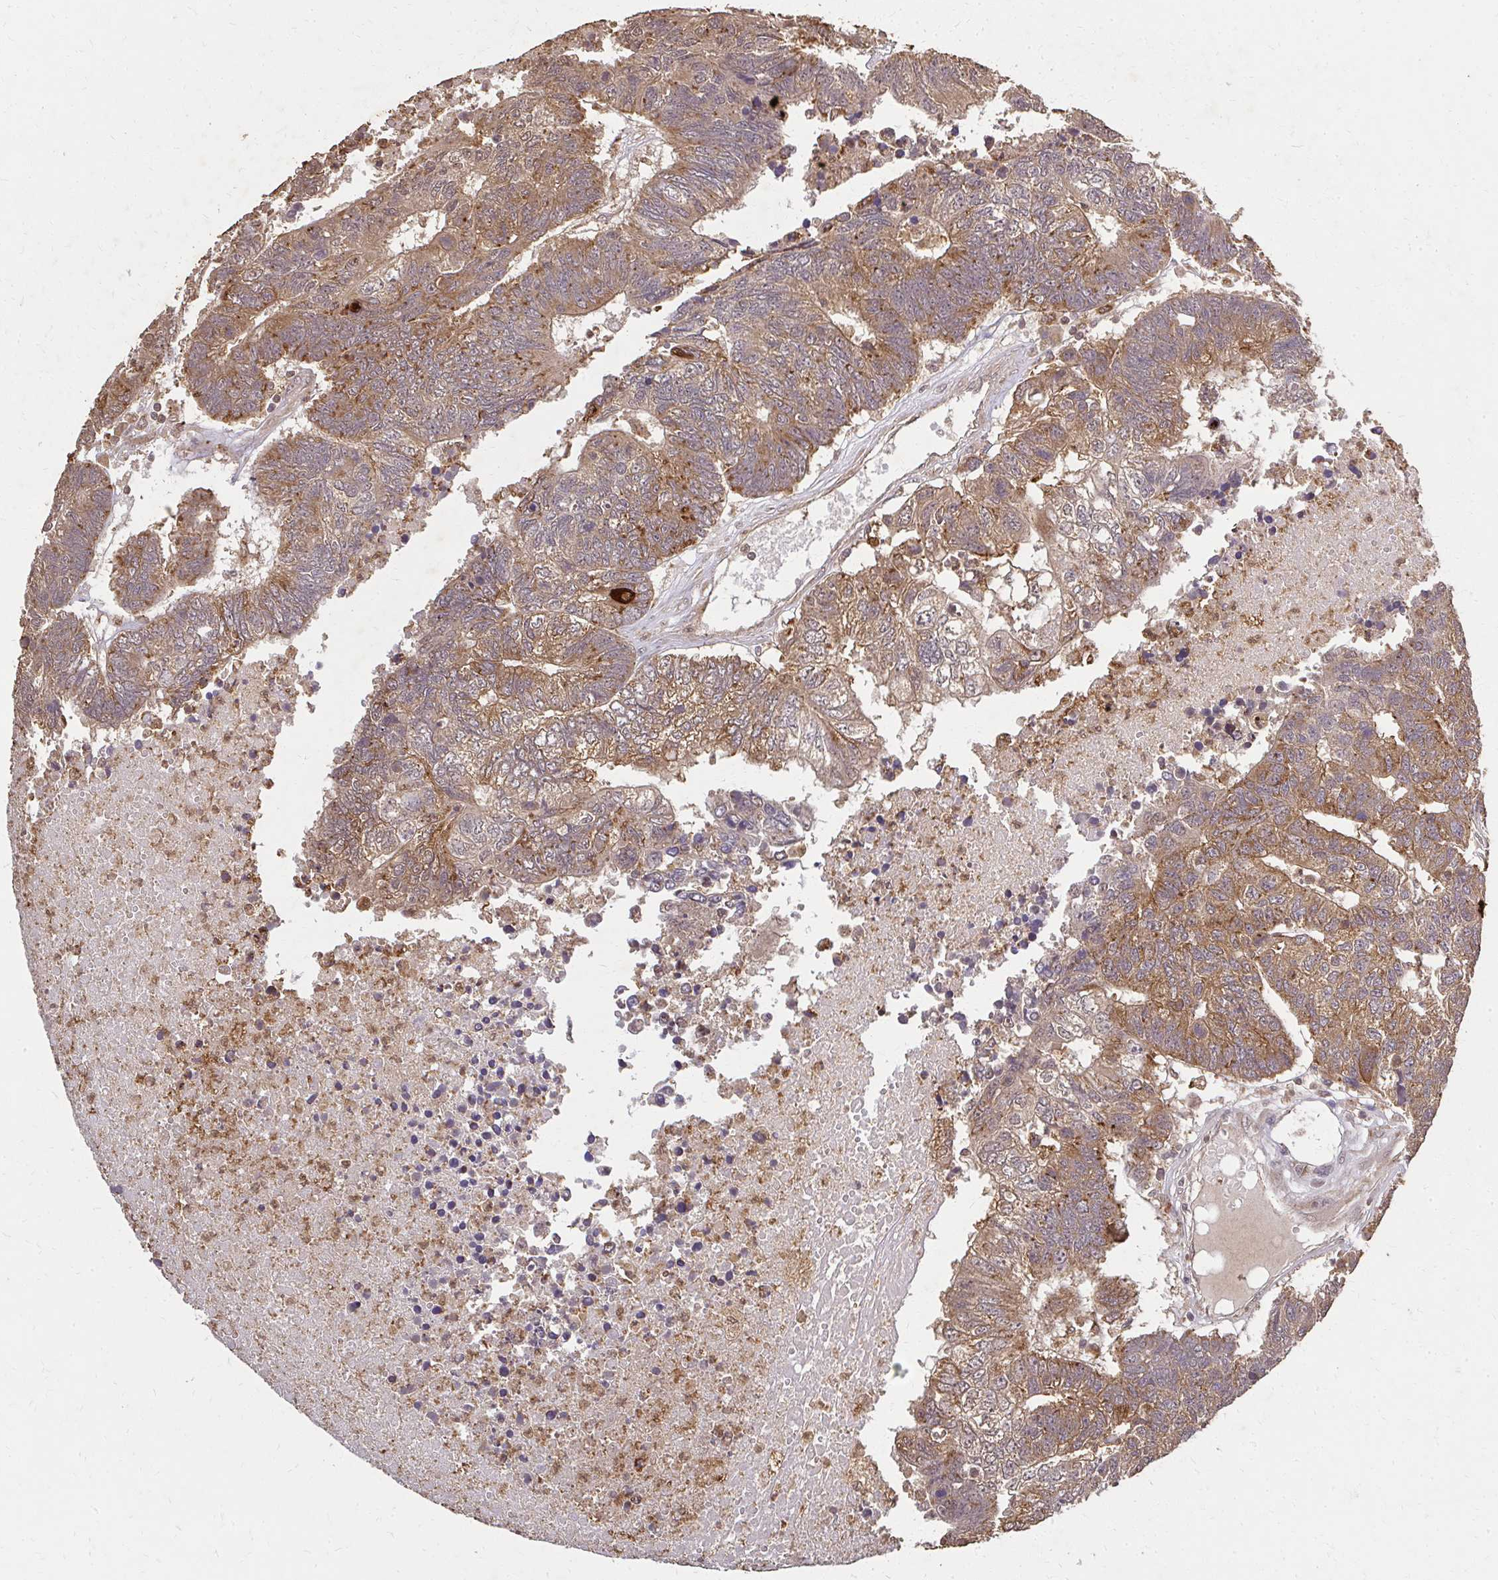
{"staining": {"intensity": "moderate", "quantity": ">75%", "location": "cytoplasmic/membranous"}, "tissue": "colorectal cancer", "cell_type": "Tumor cells", "image_type": "cancer", "snomed": [{"axis": "morphology", "description": "Adenocarcinoma, NOS"}, {"axis": "topography", "description": "Colon"}], "caption": "An immunohistochemistry micrograph of tumor tissue is shown. Protein staining in brown shows moderate cytoplasmic/membranous positivity in colorectal cancer within tumor cells.", "gene": "LARS2", "patient": {"sex": "female", "age": 48}}